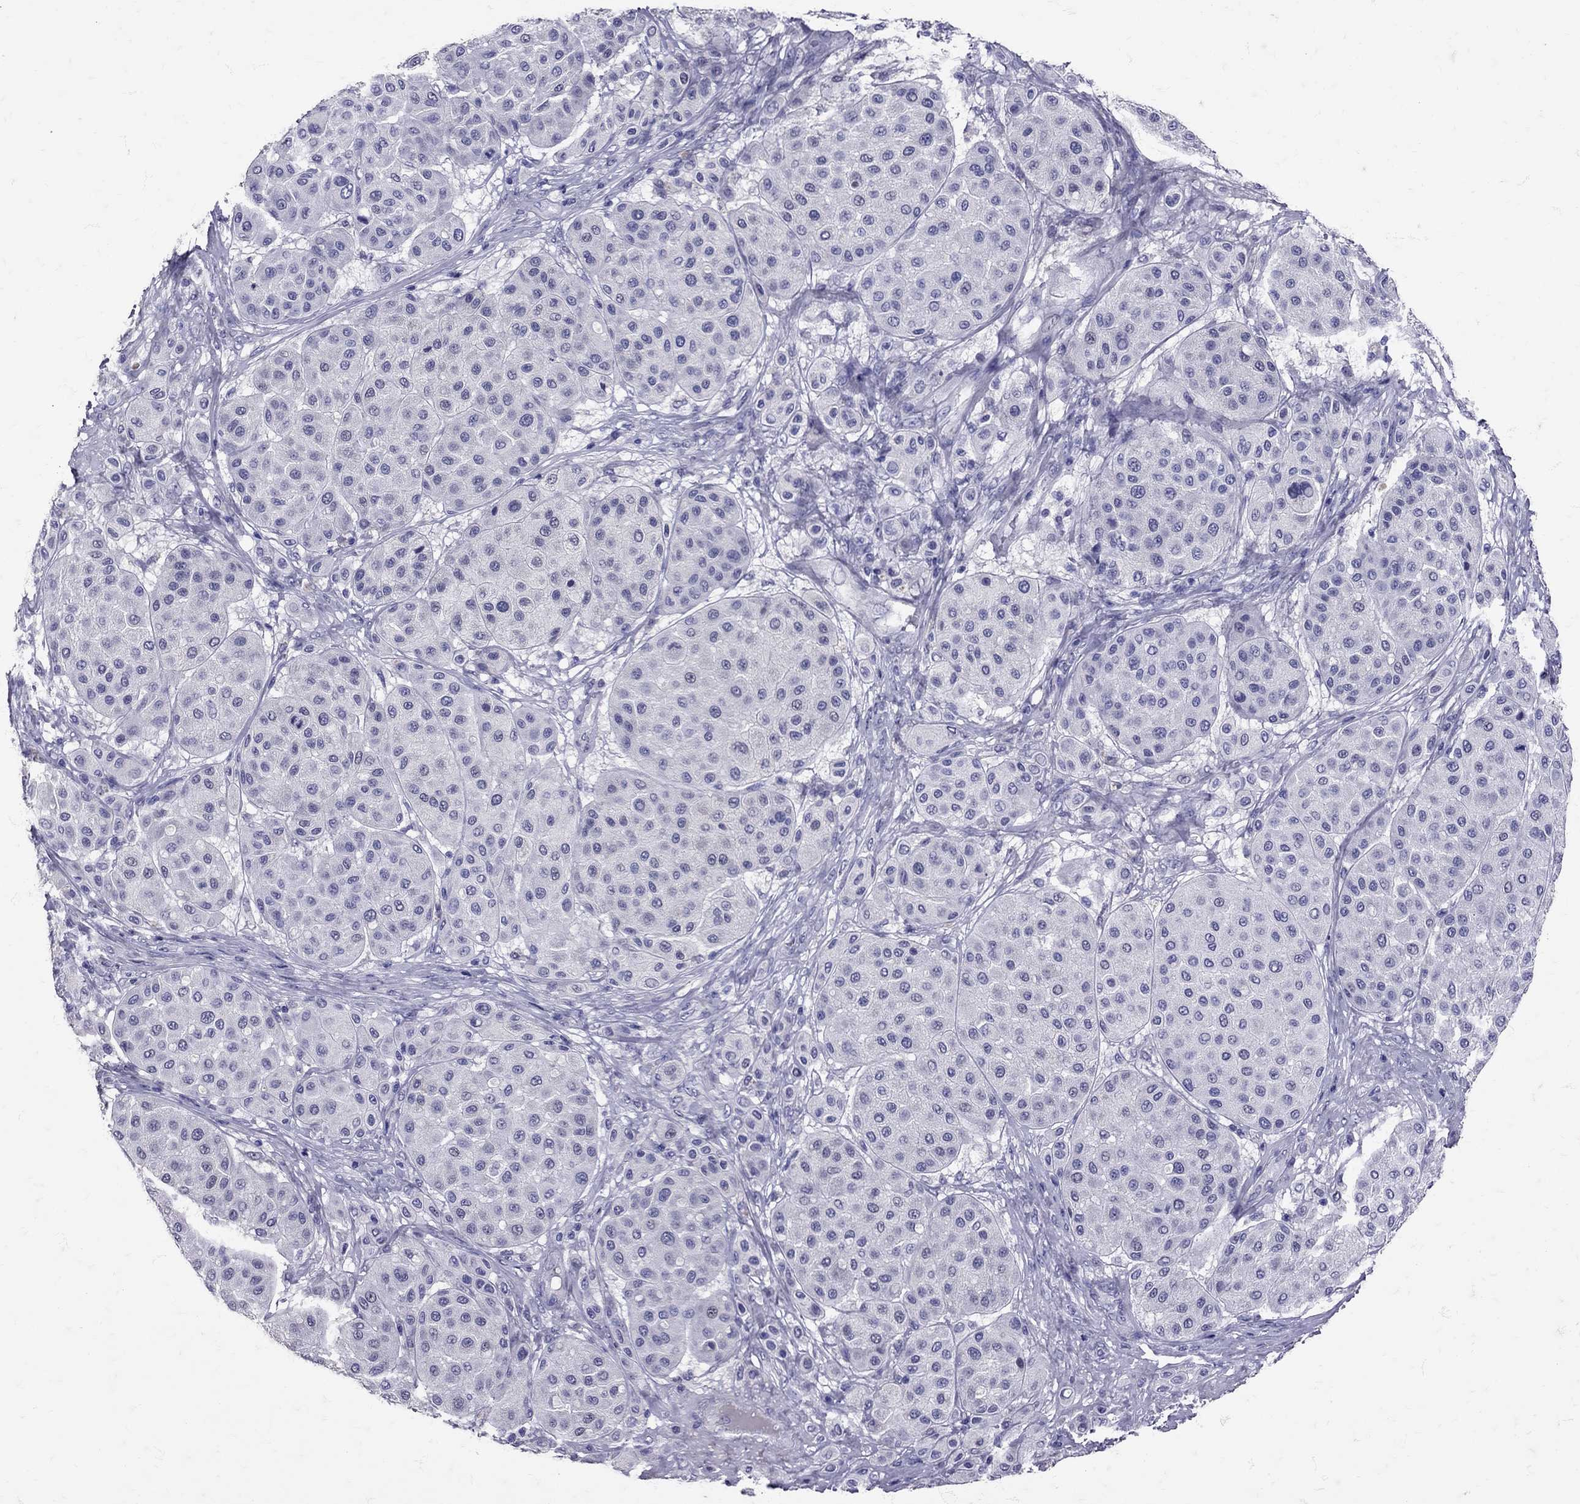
{"staining": {"intensity": "negative", "quantity": "none", "location": "none"}, "tissue": "melanoma", "cell_type": "Tumor cells", "image_type": "cancer", "snomed": [{"axis": "morphology", "description": "Malignant melanoma, Metastatic site"}, {"axis": "topography", "description": "Smooth muscle"}], "caption": "This is an immunohistochemistry image of melanoma. There is no positivity in tumor cells.", "gene": "SST", "patient": {"sex": "male", "age": 41}}